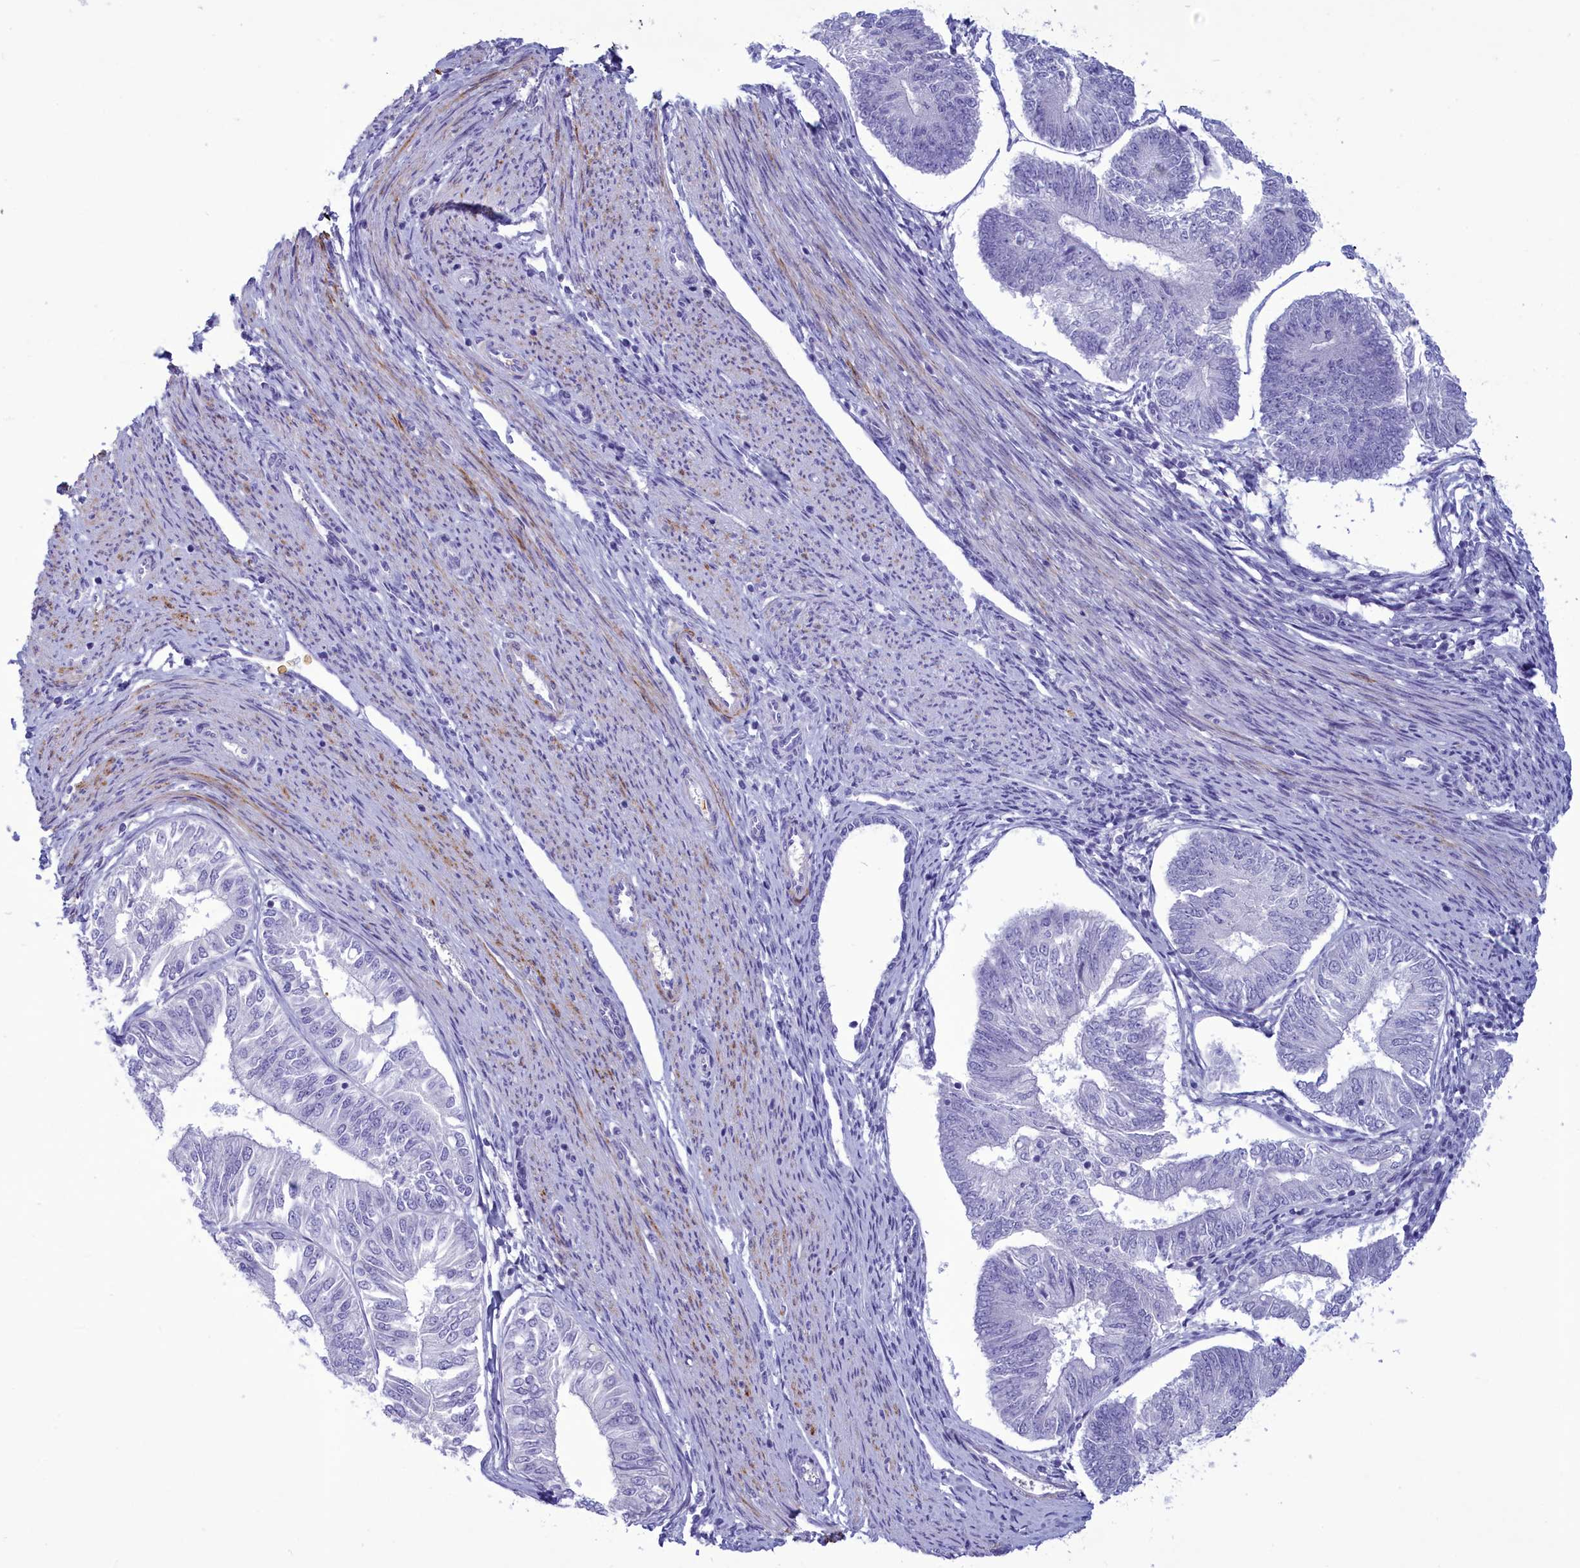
{"staining": {"intensity": "negative", "quantity": "none", "location": "none"}, "tissue": "endometrial cancer", "cell_type": "Tumor cells", "image_type": "cancer", "snomed": [{"axis": "morphology", "description": "Adenocarcinoma, NOS"}, {"axis": "topography", "description": "Endometrium"}], "caption": "DAB immunohistochemical staining of human endometrial cancer (adenocarcinoma) shows no significant staining in tumor cells. Nuclei are stained in blue.", "gene": "GAPDHS", "patient": {"sex": "female", "age": 58}}